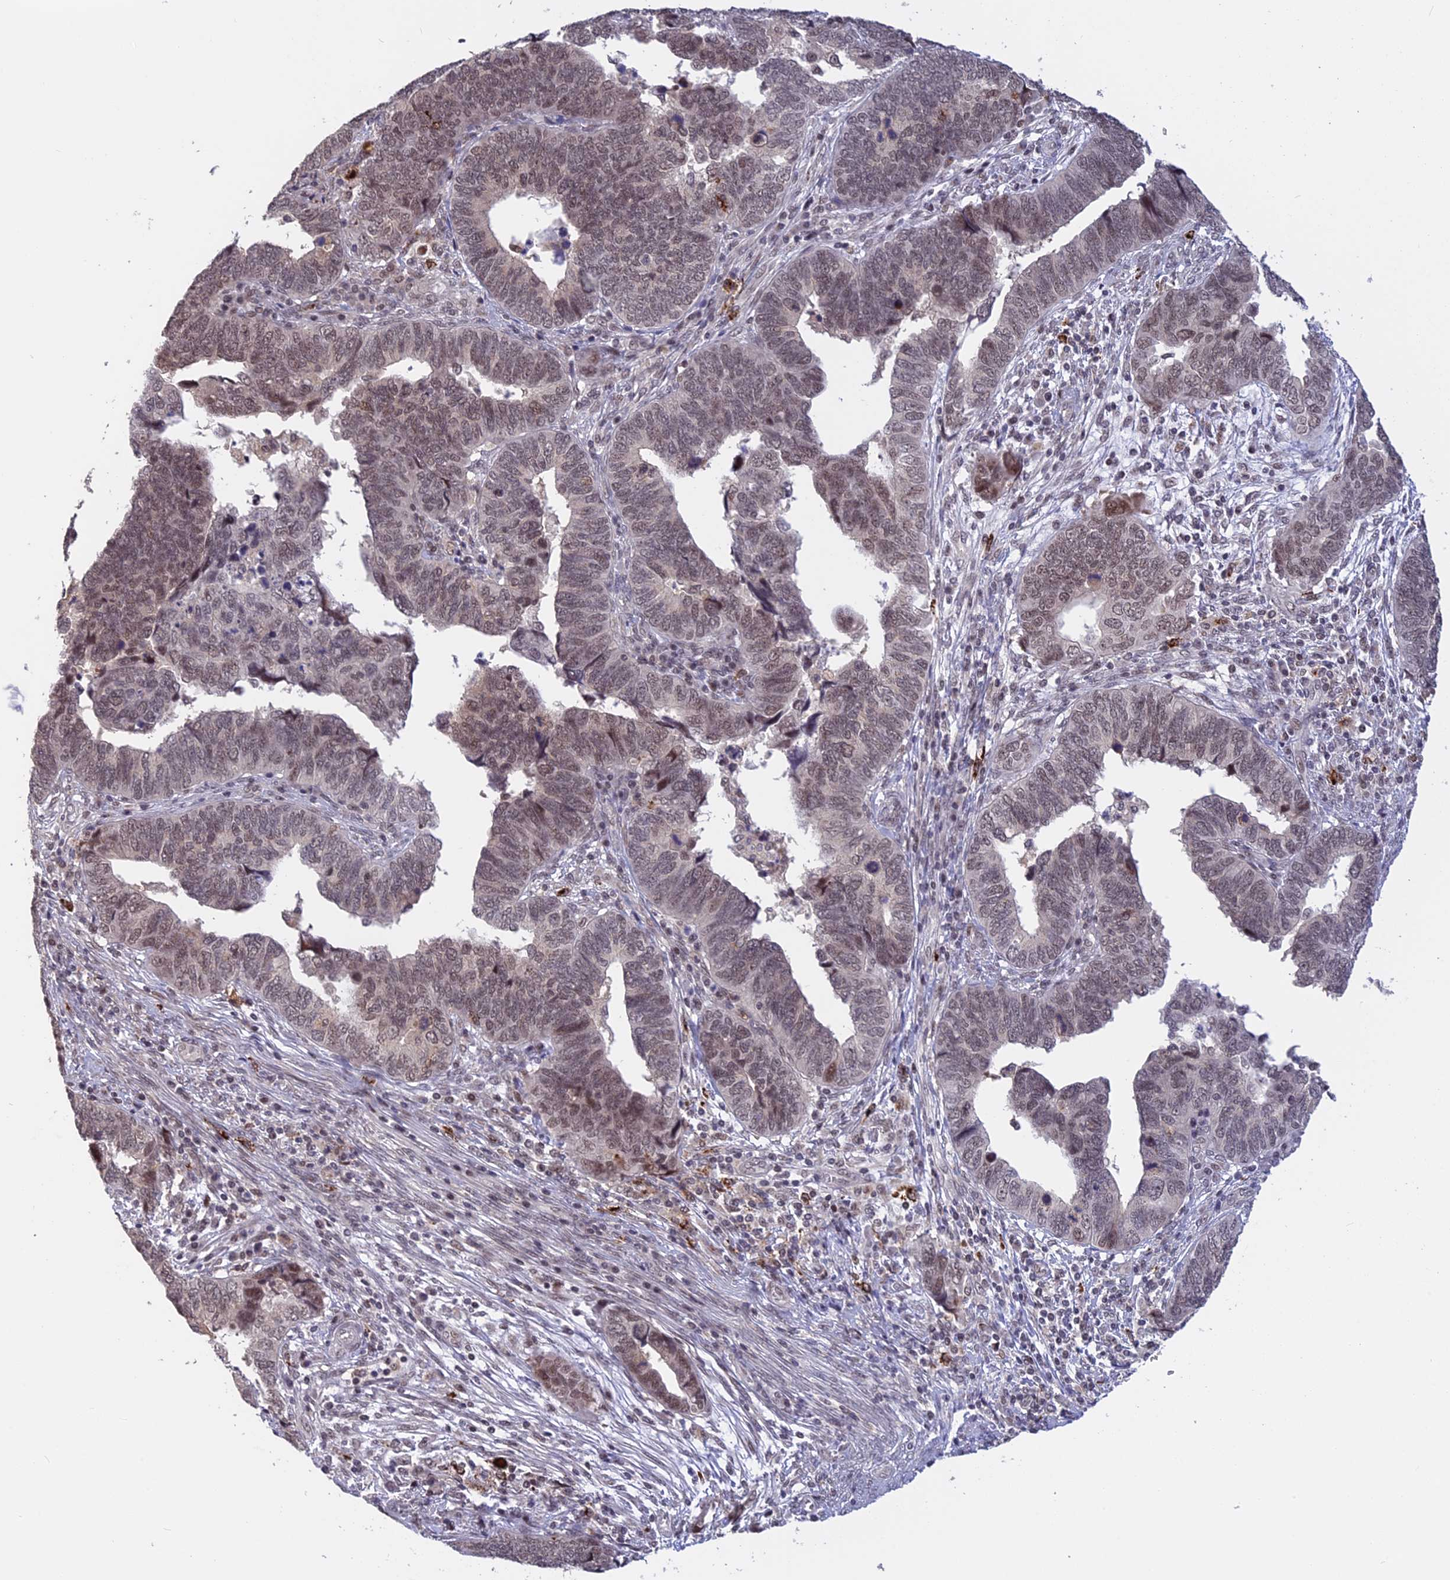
{"staining": {"intensity": "weak", "quantity": ">75%", "location": "nuclear"}, "tissue": "endometrial cancer", "cell_type": "Tumor cells", "image_type": "cancer", "snomed": [{"axis": "morphology", "description": "Adenocarcinoma, NOS"}, {"axis": "topography", "description": "Endometrium"}], "caption": "Immunohistochemistry (DAB (3,3'-diaminobenzidine)) staining of human adenocarcinoma (endometrial) demonstrates weak nuclear protein positivity in about >75% of tumor cells. (Brightfield microscopy of DAB IHC at high magnification).", "gene": "POLR2C", "patient": {"sex": "female", "age": 79}}